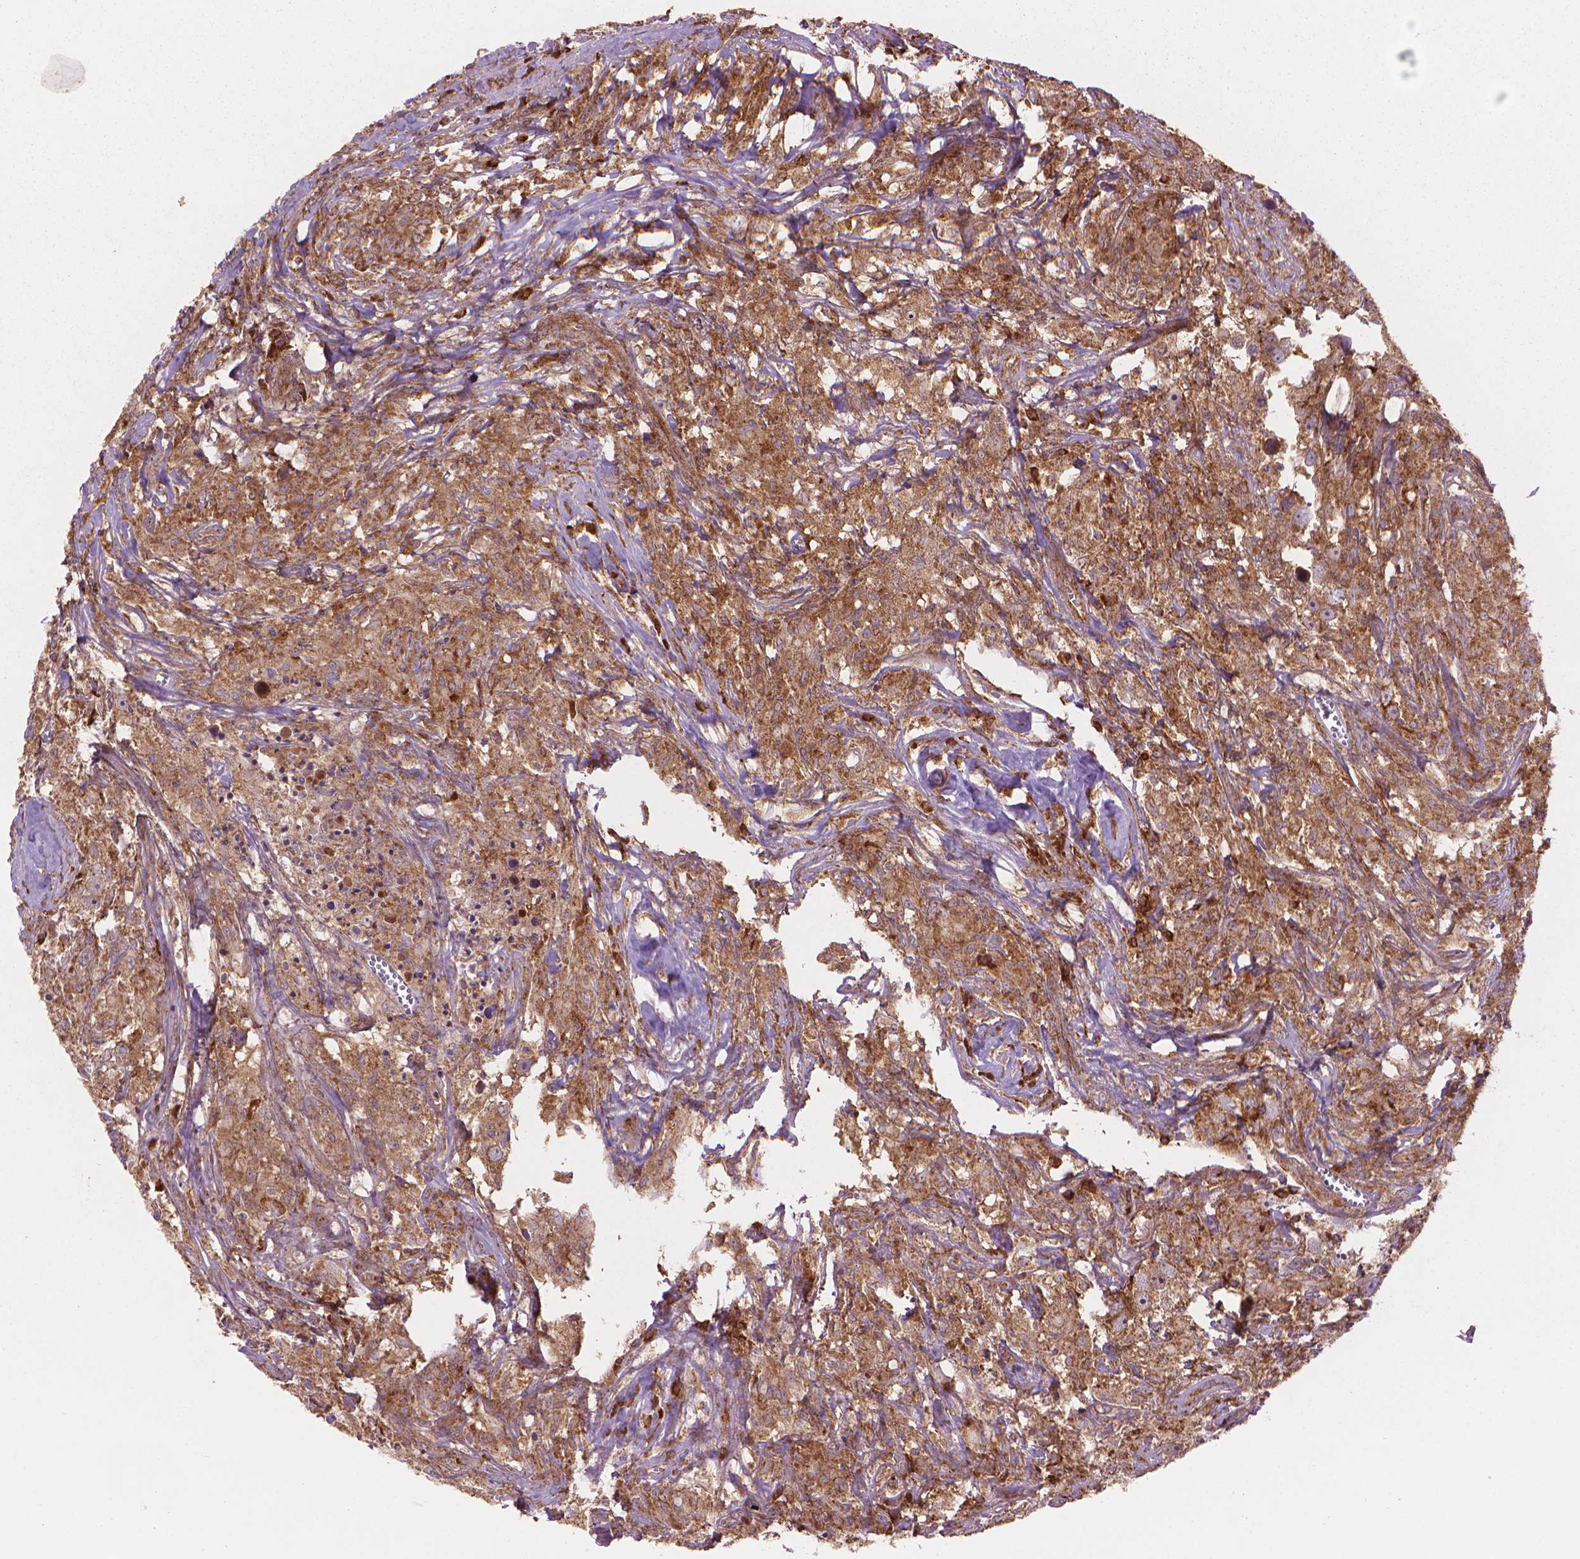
{"staining": {"intensity": "moderate", "quantity": ">75%", "location": "cytoplasmic/membranous"}, "tissue": "testis cancer", "cell_type": "Tumor cells", "image_type": "cancer", "snomed": [{"axis": "morphology", "description": "Seminoma, NOS"}, {"axis": "topography", "description": "Testis"}], "caption": "High-magnification brightfield microscopy of testis cancer stained with DAB (3,3'-diaminobenzidine) (brown) and counterstained with hematoxylin (blue). tumor cells exhibit moderate cytoplasmic/membranous staining is identified in about>75% of cells.", "gene": "VARS2", "patient": {"sex": "male", "age": 49}}